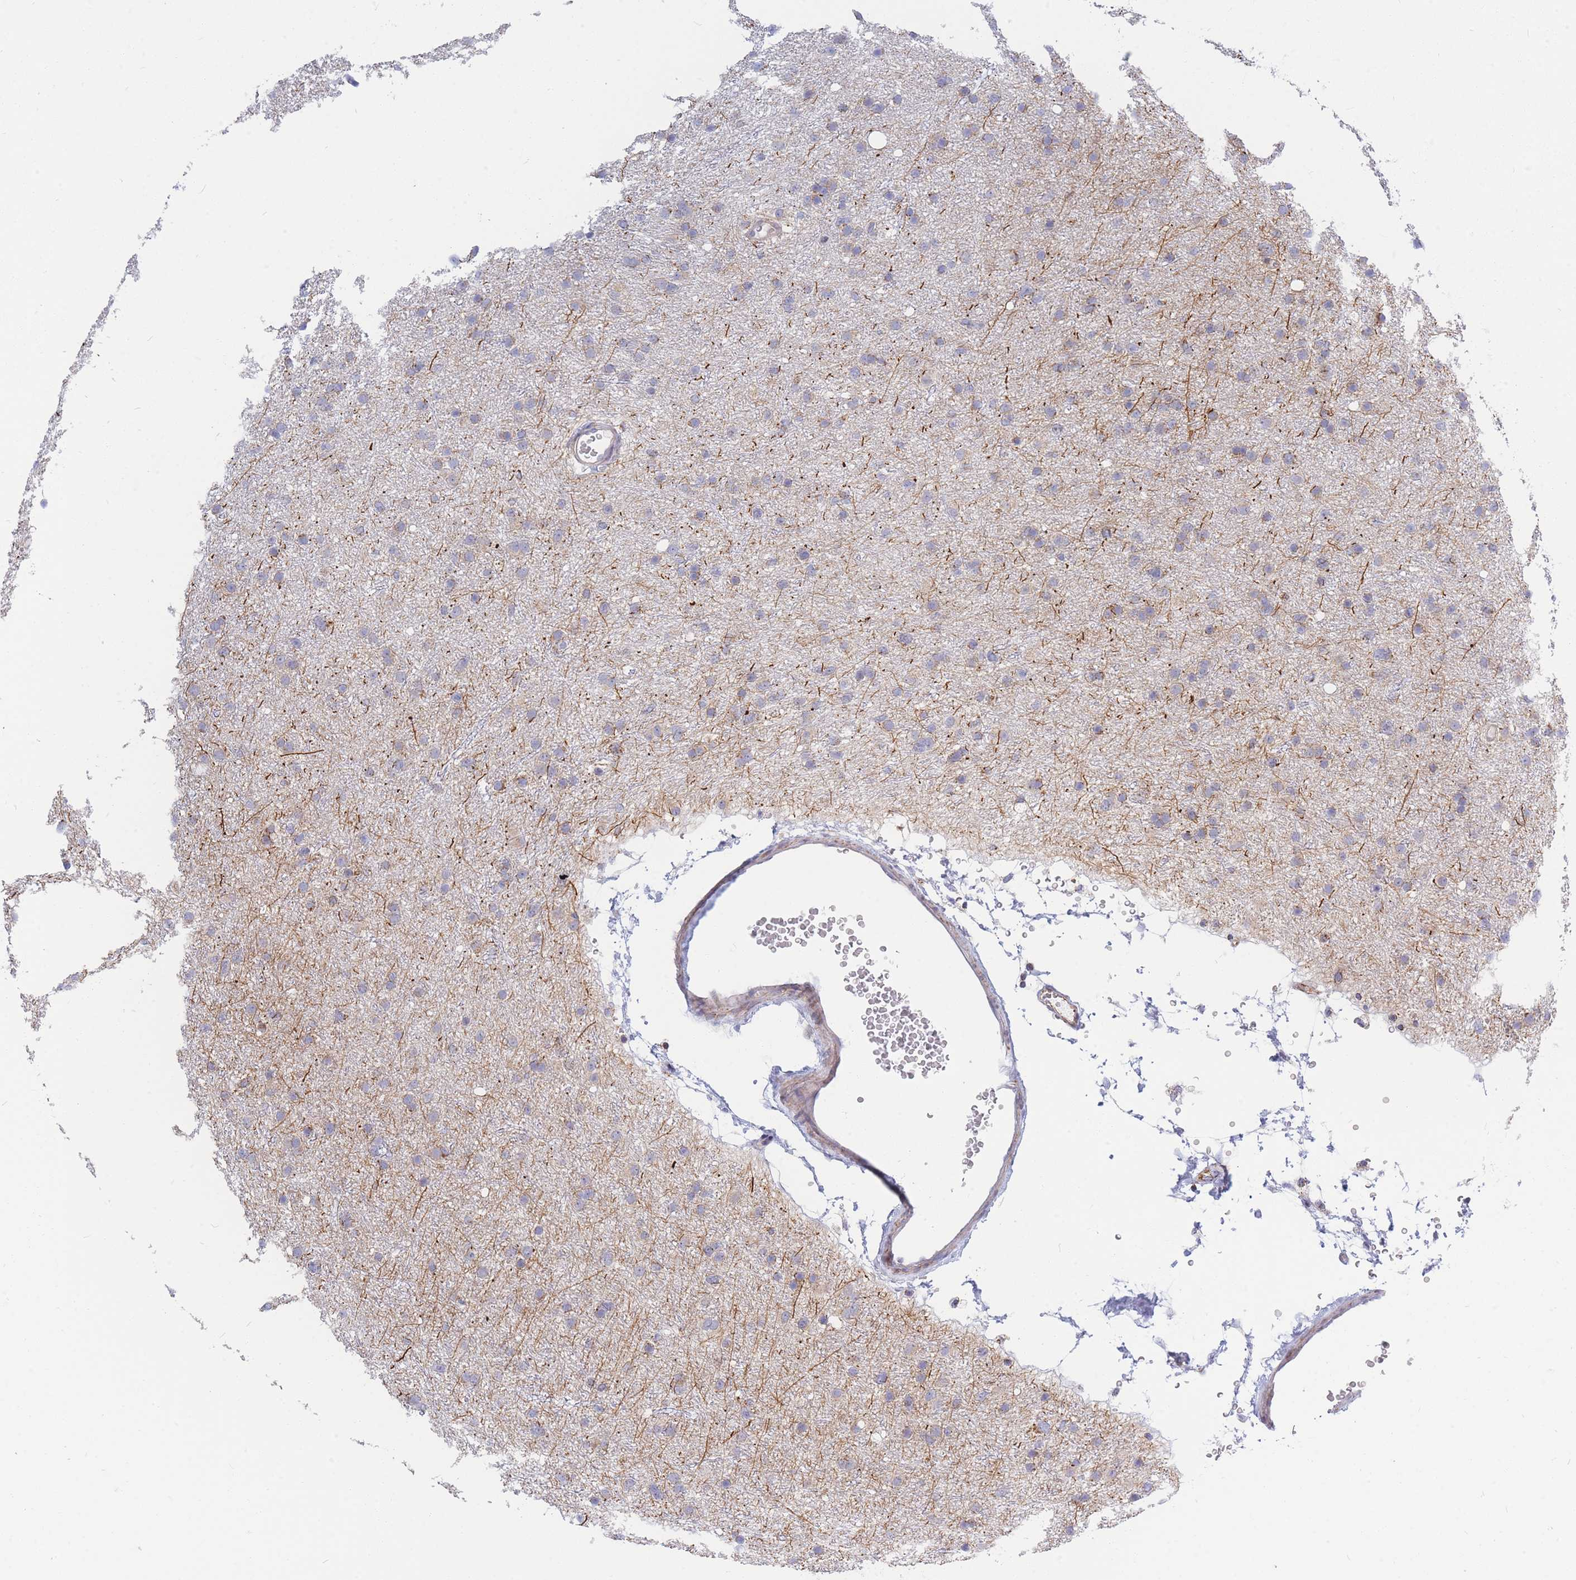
{"staining": {"intensity": "strong", "quantity": "<25%", "location": "cytoplasmic/membranous"}, "tissue": "glioma", "cell_type": "Tumor cells", "image_type": "cancer", "snomed": [{"axis": "morphology", "description": "Glioma, malignant, Low grade"}, {"axis": "topography", "description": "Cerebral cortex"}], "caption": "Protein expression analysis of malignant low-grade glioma reveals strong cytoplasmic/membranous expression in approximately <25% of tumor cells.", "gene": "MOB4", "patient": {"sex": "female", "age": 39}}